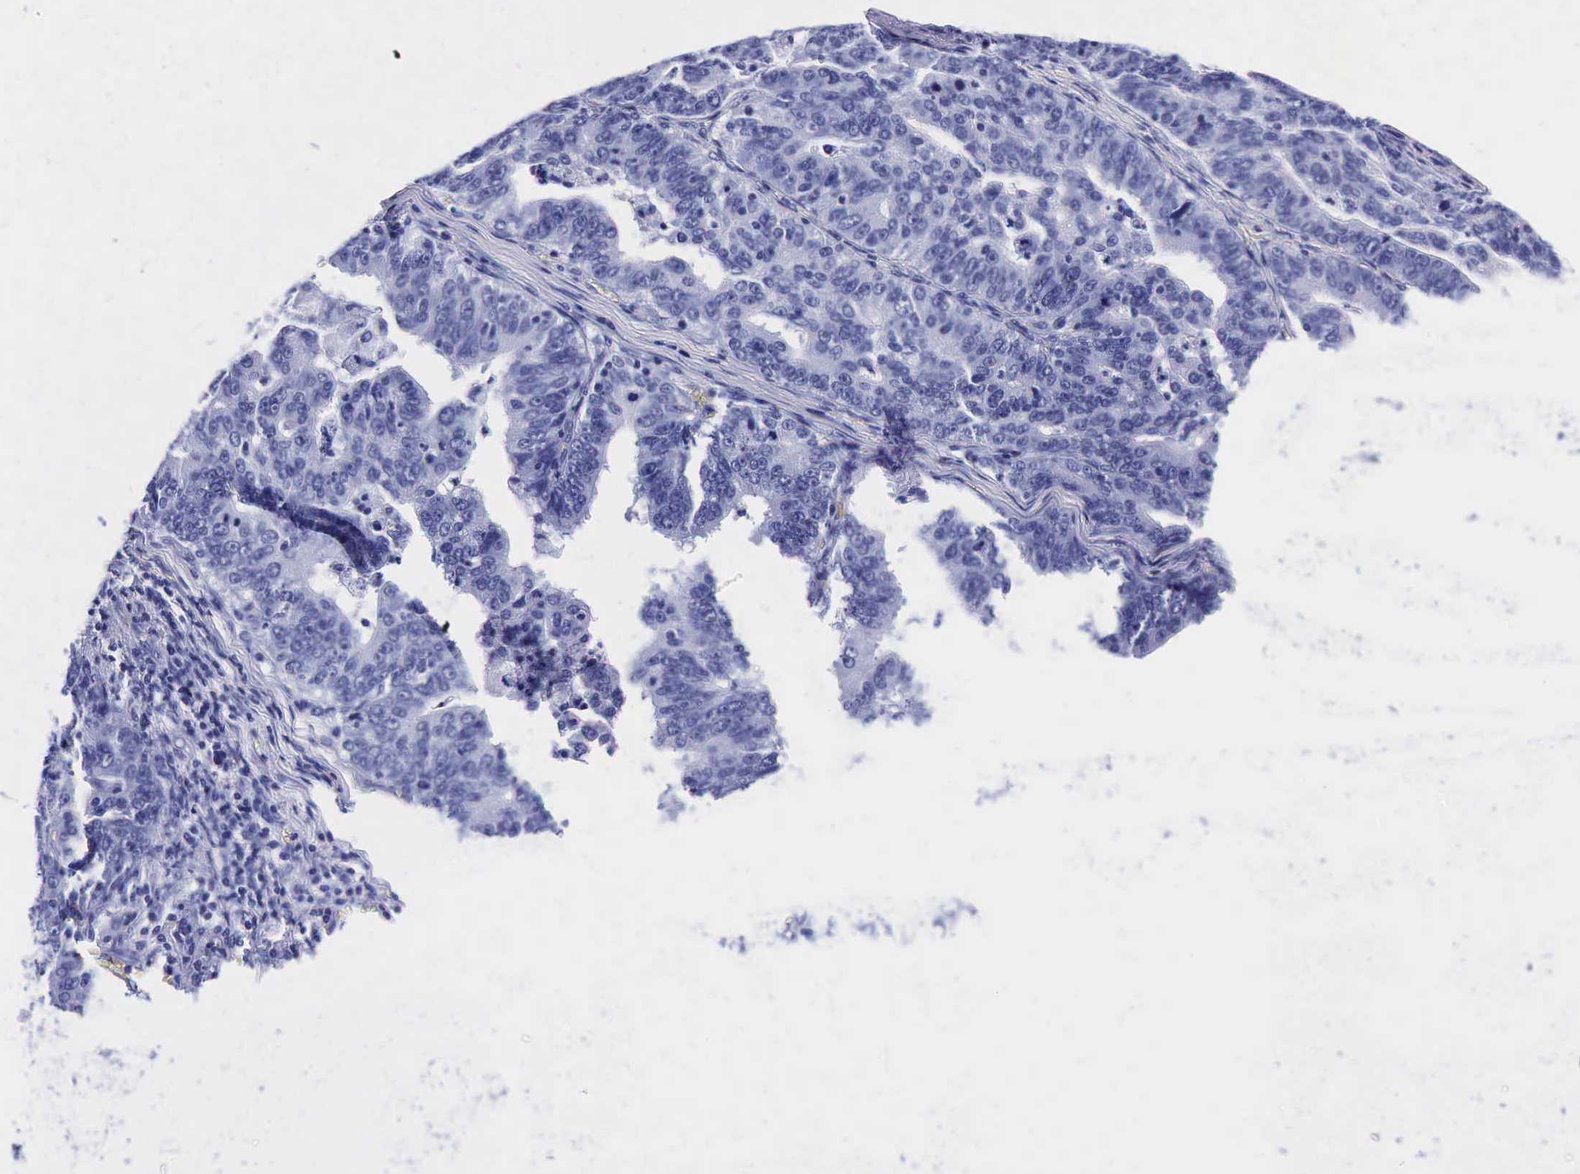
{"staining": {"intensity": "negative", "quantity": "none", "location": "none"}, "tissue": "stomach cancer", "cell_type": "Tumor cells", "image_type": "cancer", "snomed": [{"axis": "morphology", "description": "Adenocarcinoma, NOS"}, {"axis": "topography", "description": "Stomach, upper"}], "caption": "High power microscopy photomicrograph of an immunohistochemistry (IHC) image of adenocarcinoma (stomach), revealing no significant positivity in tumor cells.", "gene": "TG", "patient": {"sex": "female", "age": 50}}